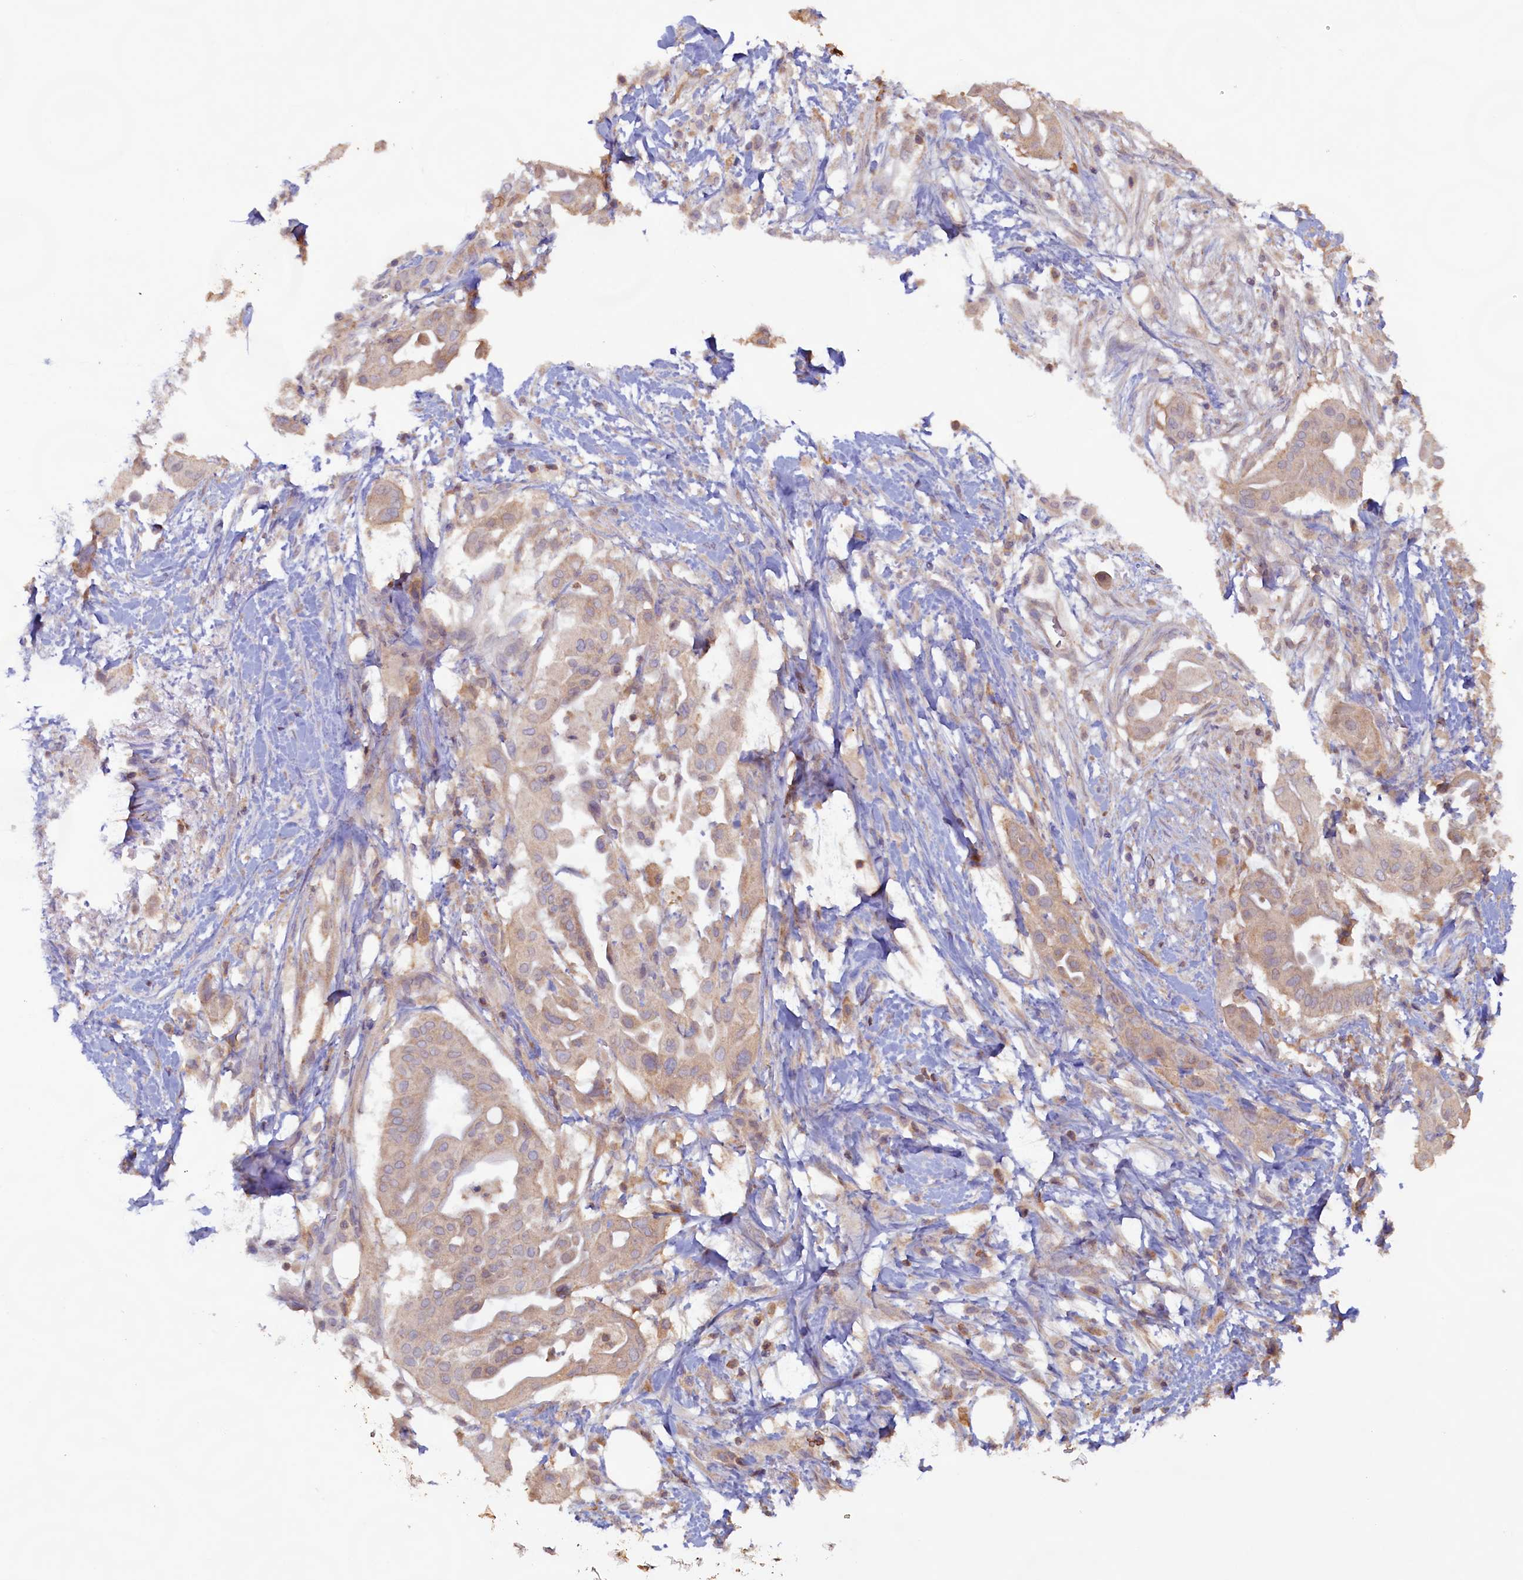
{"staining": {"intensity": "weak", "quantity": "25%-75%", "location": "cytoplasmic/membranous"}, "tissue": "pancreatic cancer", "cell_type": "Tumor cells", "image_type": "cancer", "snomed": [{"axis": "morphology", "description": "Adenocarcinoma, NOS"}, {"axis": "topography", "description": "Pancreas"}], "caption": "Adenocarcinoma (pancreatic) stained for a protein shows weak cytoplasmic/membranous positivity in tumor cells.", "gene": "FUNDC1", "patient": {"sex": "male", "age": 68}}